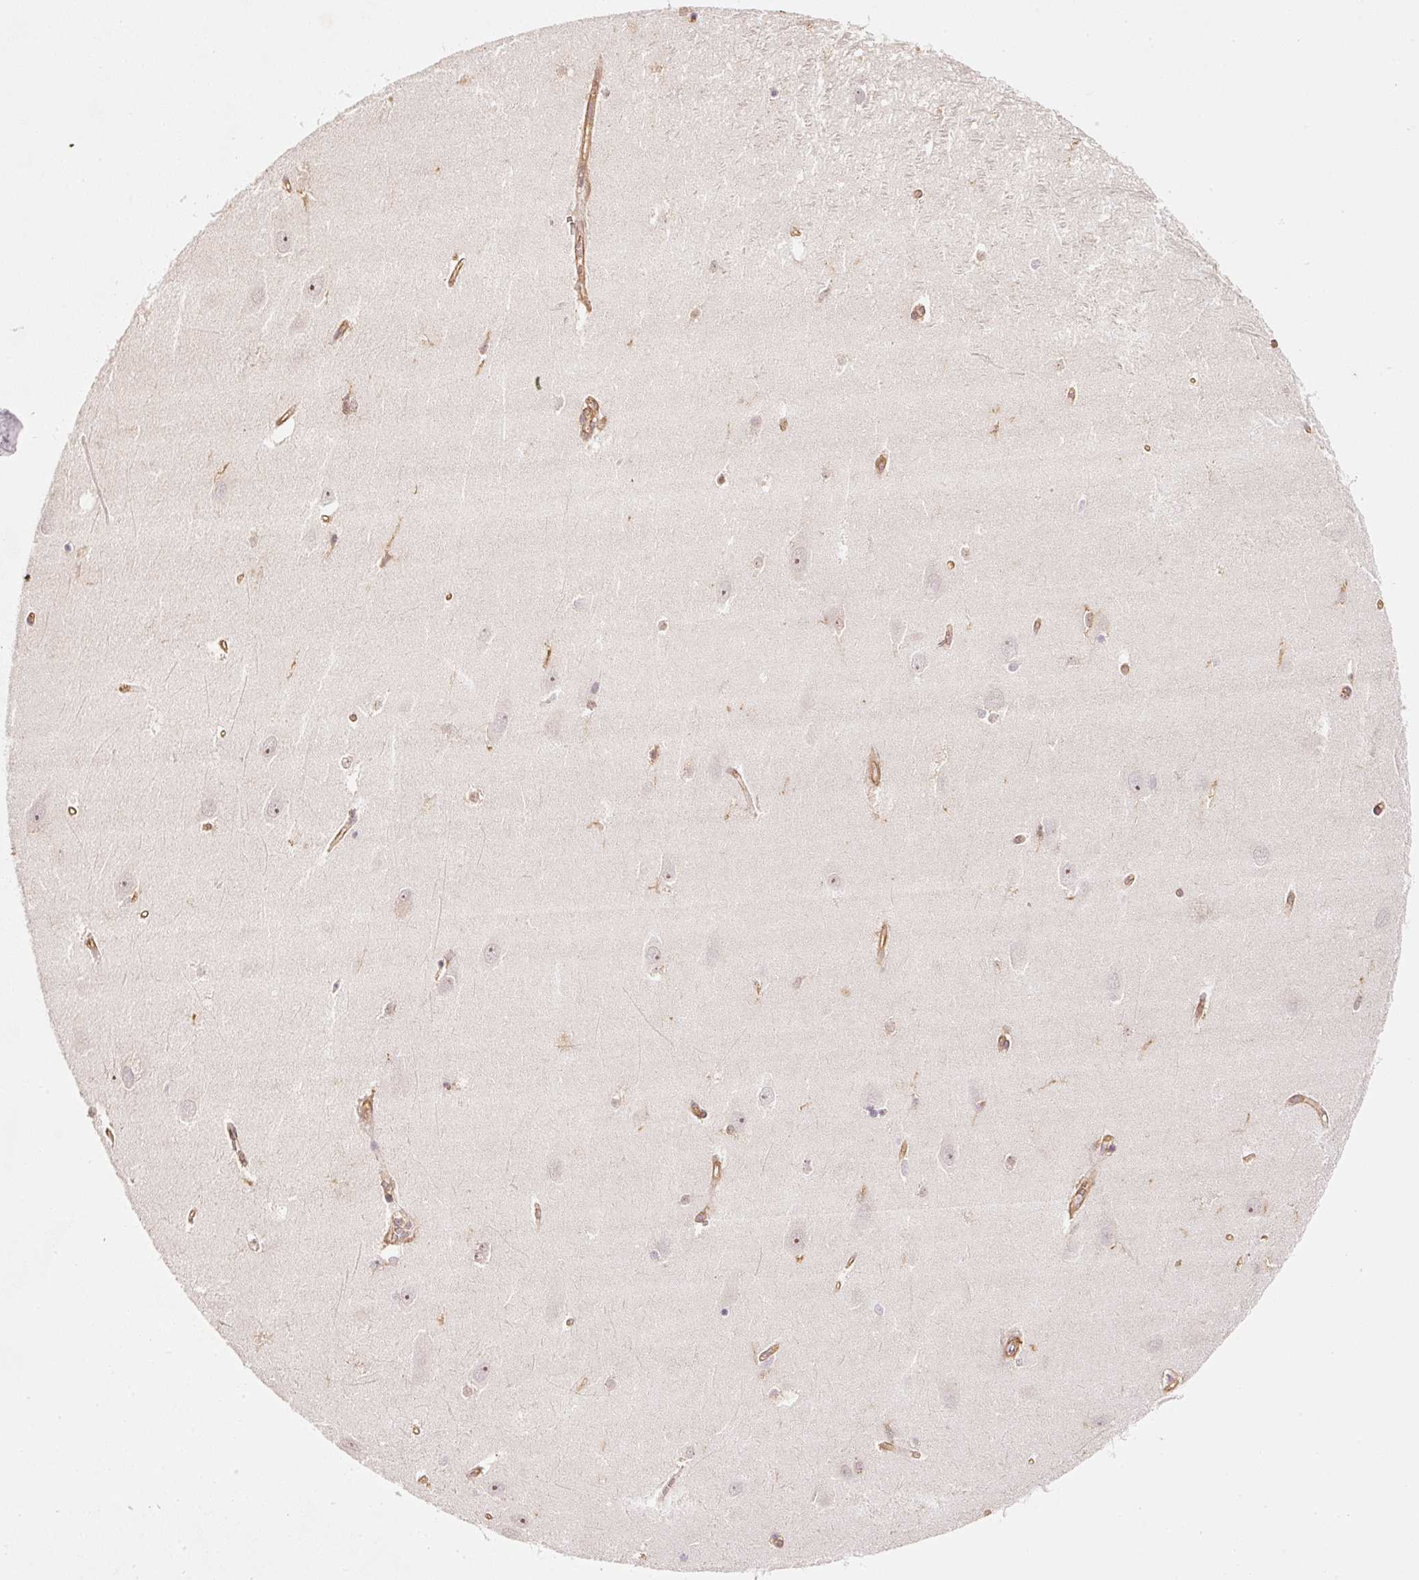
{"staining": {"intensity": "negative", "quantity": "none", "location": "none"}, "tissue": "hippocampus", "cell_type": "Glial cells", "image_type": "normal", "snomed": [{"axis": "morphology", "description": "Normal tissue, NOS"}, {"axis": "topography", "description": "Hippocampus"}], "caption": "An IHC photomicrograph of unremarkable hippocampus is shown. There is no staining in glial cells of hippocampus.", "gene": "CEP95", "patient": {"sex": "female", "age": 64}}